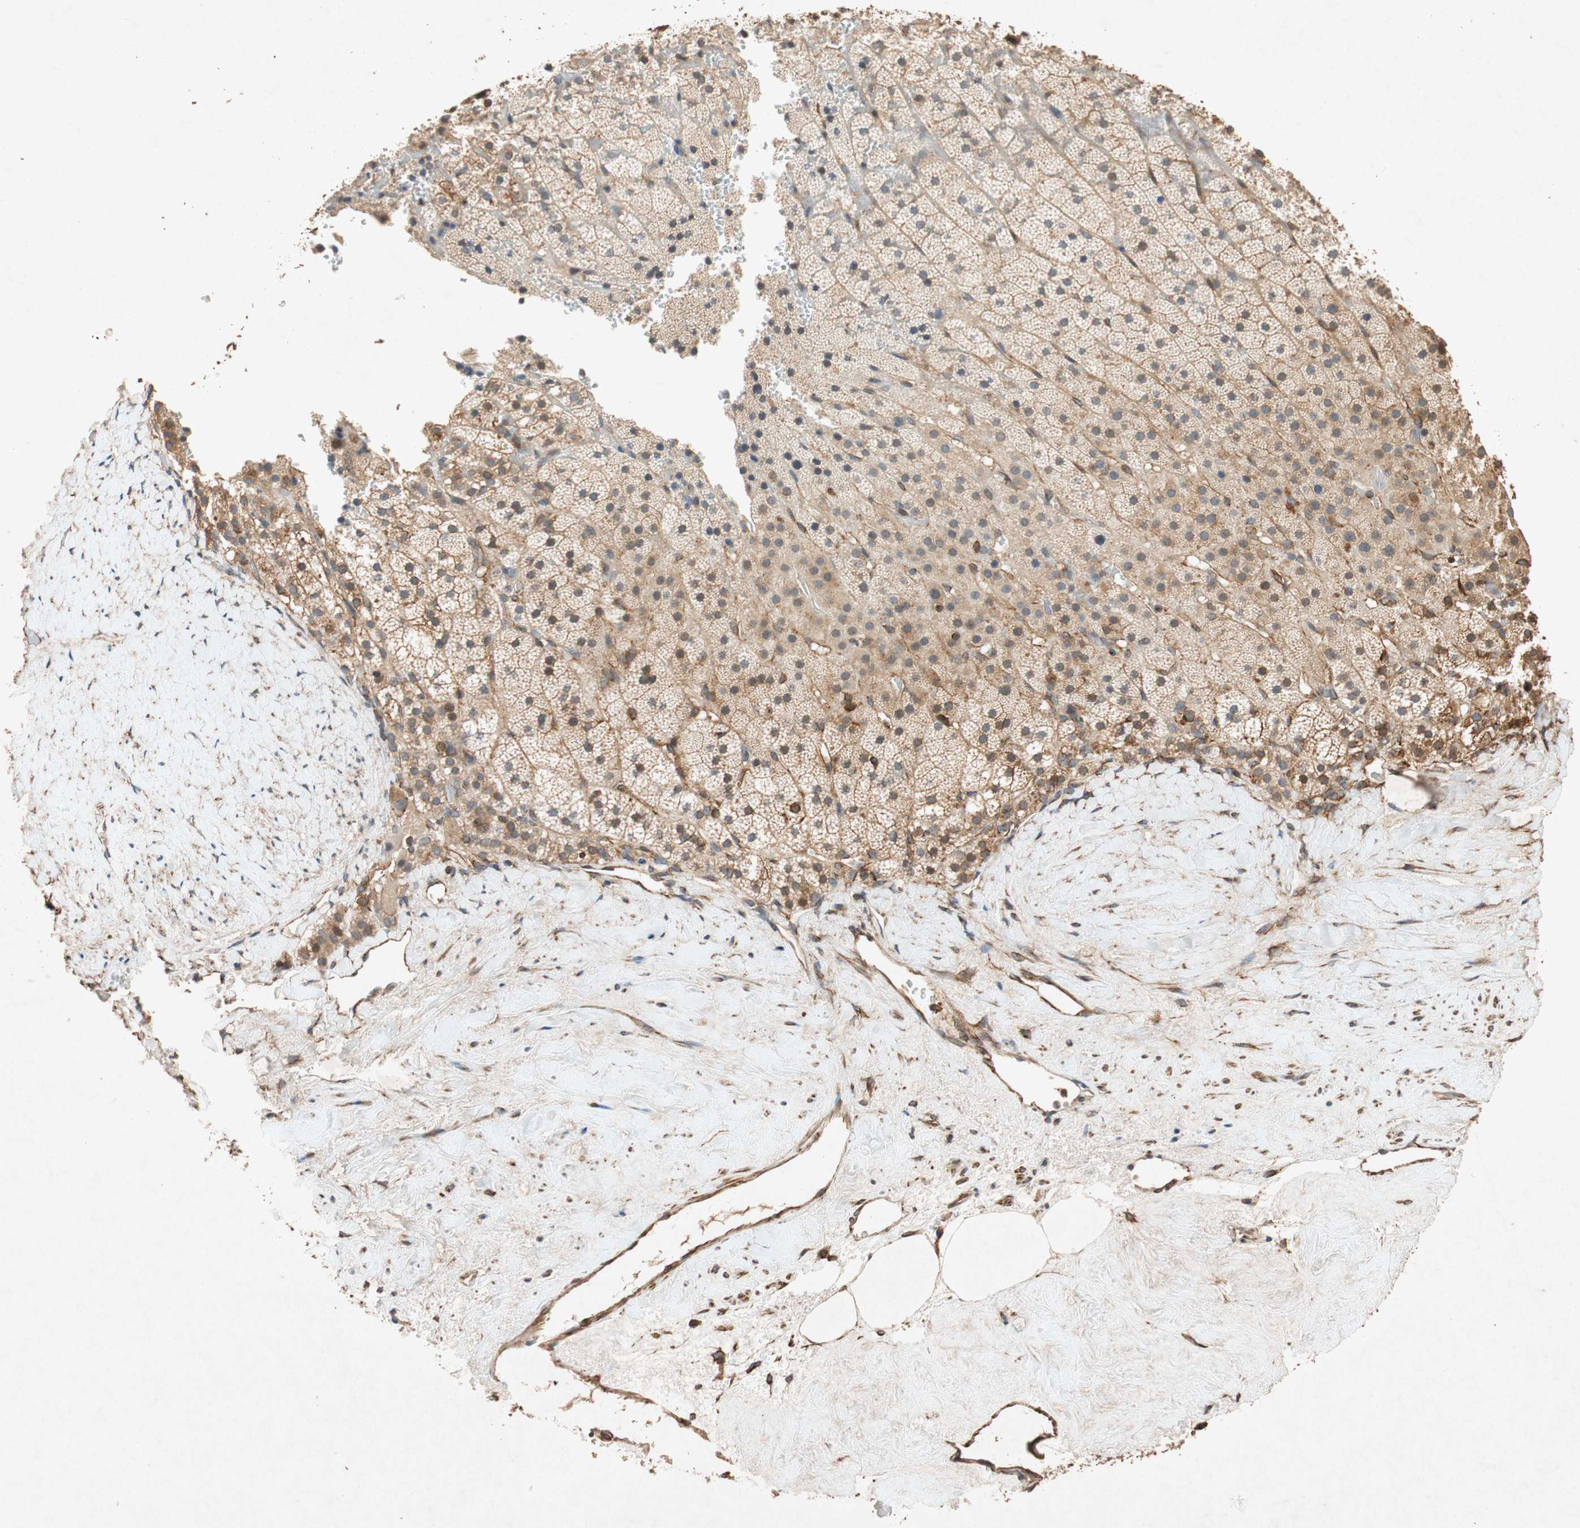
{"staining": {"intensity": "moderate", "quantity": ">75%", "location": "cytoplasmic/membranous"}, "tissue": "adrenal gland", "cell_type": "Glandular cells", "image_type": "normal", "snomed": [{"axis": "morphology", "description": "Normal tissue, NOS"}, {"axis": "topography", "description": "Adrenal gland"}], "caption": "Protein expression analysis of unremarkable human adrenal gland reveals moderate cytoplasmic/membranous expression in approximately >75% of glandular cells.", "gene": "TUBB", "patient": {"sex": "male", "age": 35}}